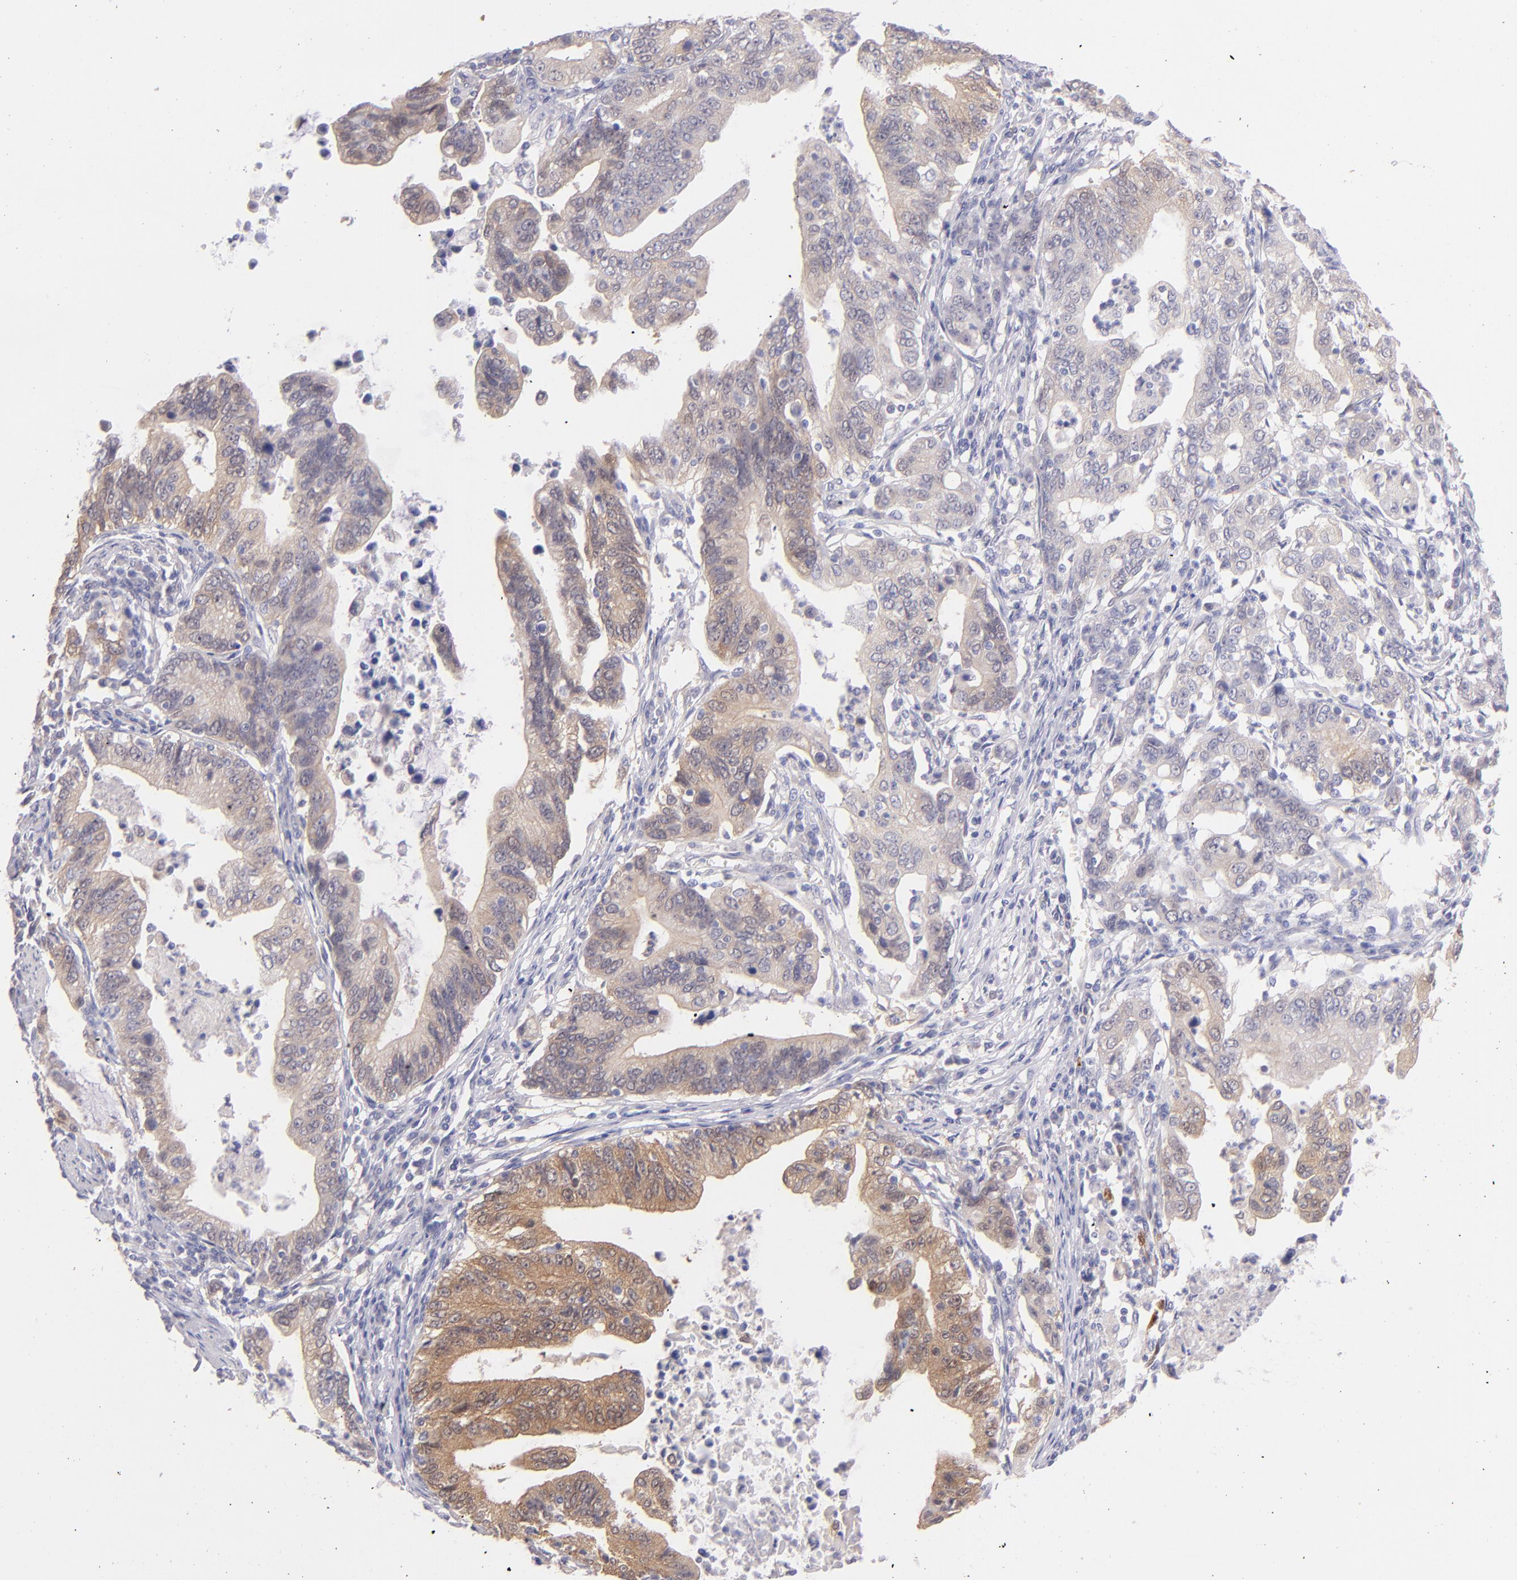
{"staining": {"intensity": "moderate", "quantity": ">75%", "location": "cytoplasmic/membranous"}, "tissue": "stomach cancer", "cell_type": "Tumor cells", "image_type": "cancer", "snomed": [{"axis": "morphology", "description": "Adenocarcinoma, NOS"}, {"axis": "topography", "description": "Stomach, upper"}], "caption": "Brown immunohistochemical staining in human stomach cancer (adenocarcinoma) demonstrates moderate cytoplasmic/membranous expression in about >75% of tumor cells.", "gene": "SH2D4A", "patient": {"sex": "female", "age": 50}}